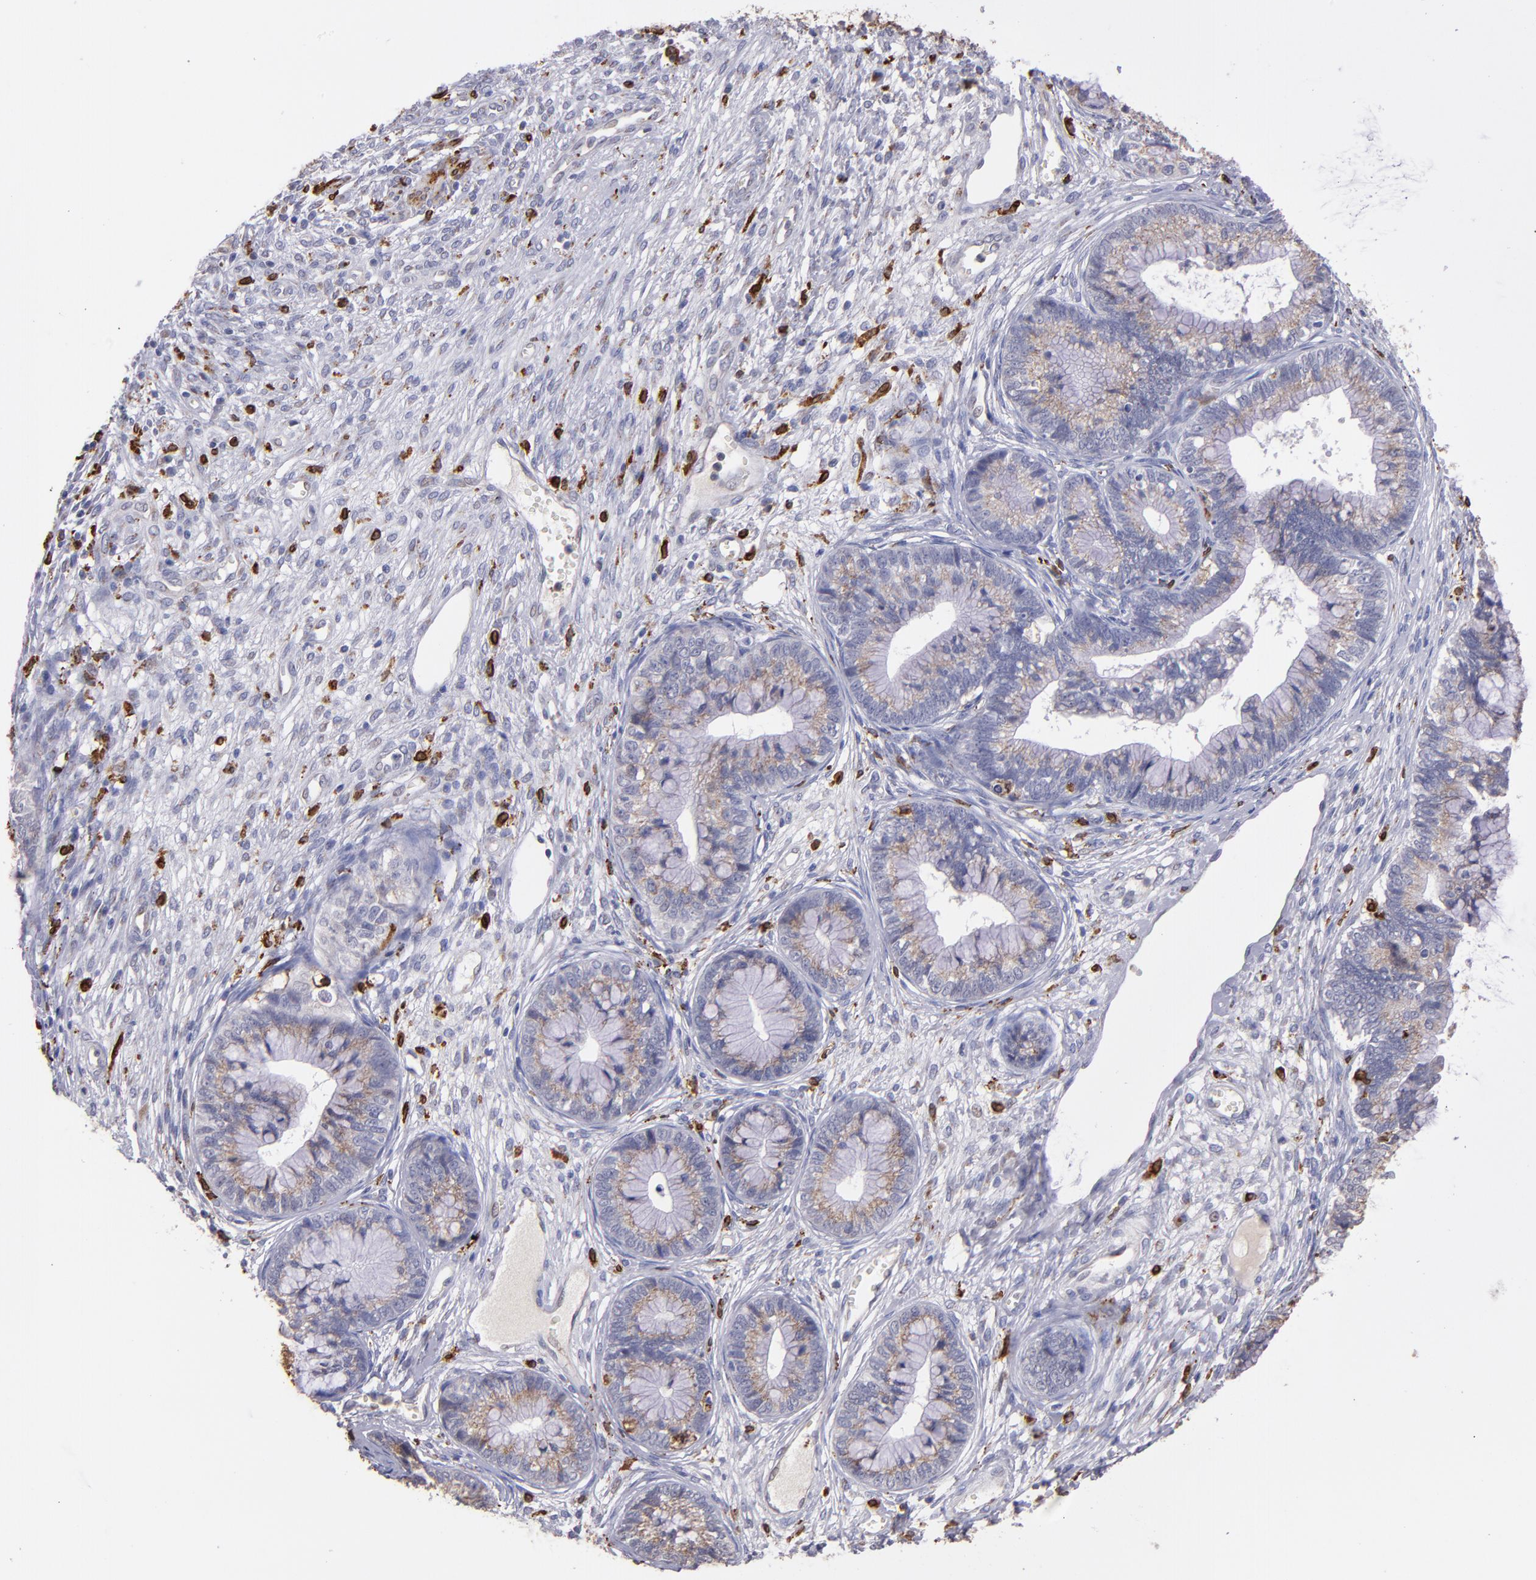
{"staining": {"intensity": "weak", "quantity": ">75%", "location": "cytoplasmic/membranous"}, "tissue": "cervical cancer", "cell_type": "Tumor cells", "image_type": "cancer", "snomed": [{"axis": "morphology", "description": "Adenocarcinoma, NOS"}, {"axis": "topography", "description": "Cervix"}], "caption": "Protein positivity by immunohistochemistry (IHC) shows weak cytoplasmic/membranous staining in approximately >75% of tumor cells in cervical adenocarcinoma.", "gene": "PTGS1", "patient": {"sex": "female", "age": 44}}